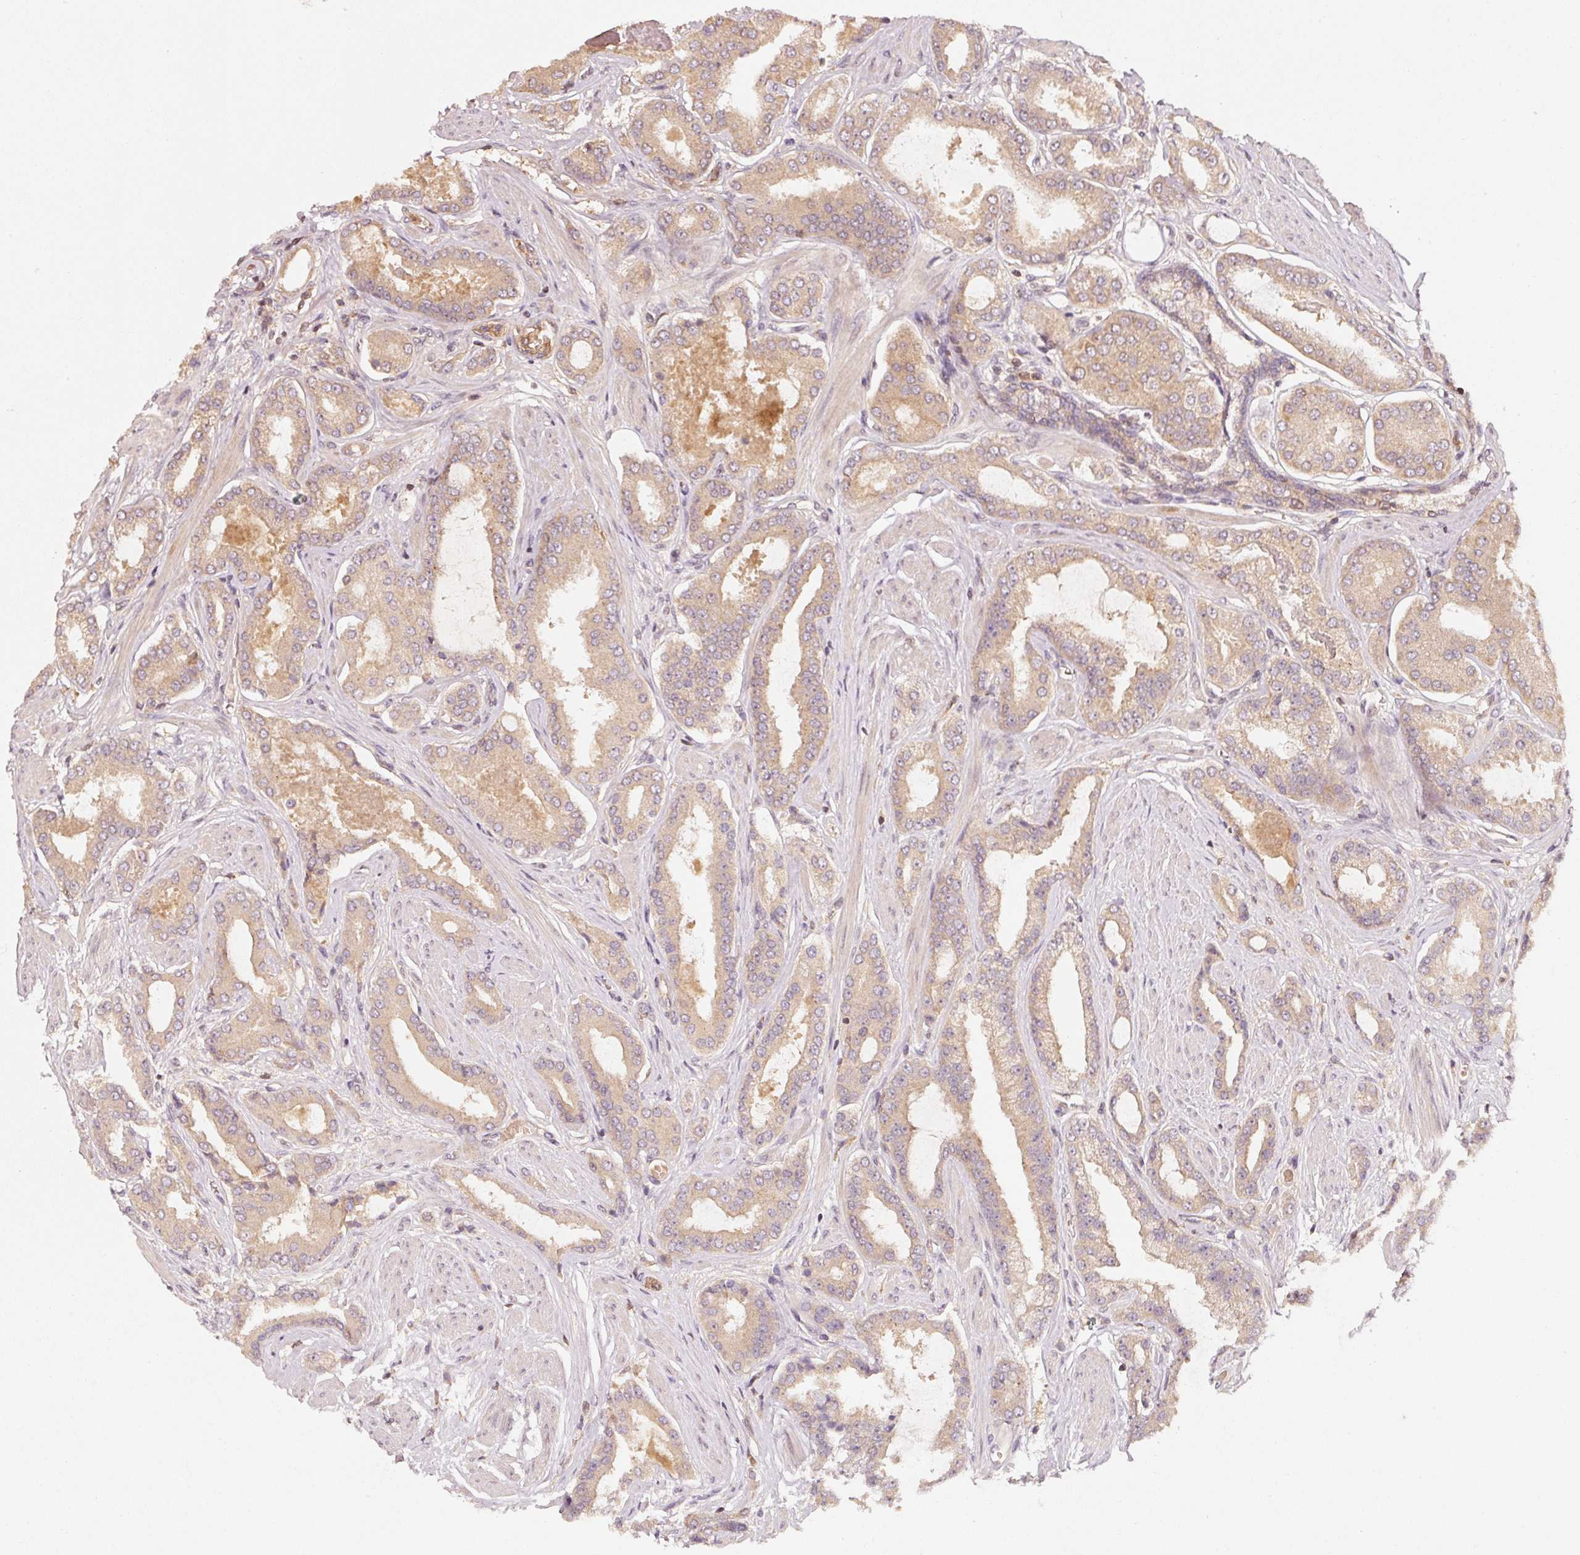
{"staining": {"intensity": "weak", "quantity": ">75%", "location": "cytoplasmic/membranous"}, "tissue": "prostate cancer", "cell_type": "Tumor cells", "image_type": "cancer", "snomed": [{"axis": "morphology", "description": "Adenocarcinoma, Low grade"}, {"axis": "topography", "description": "Prostate"}], "caption": "This is a photomicrograph of IHC staining of prostate cancer (low-grade adenocarcinoma), which shows weak staining in the cytoplasmic/membranous of tumor cells.", "gene": "RRAS2", "patient": {"sex": "male", "age": 42}}